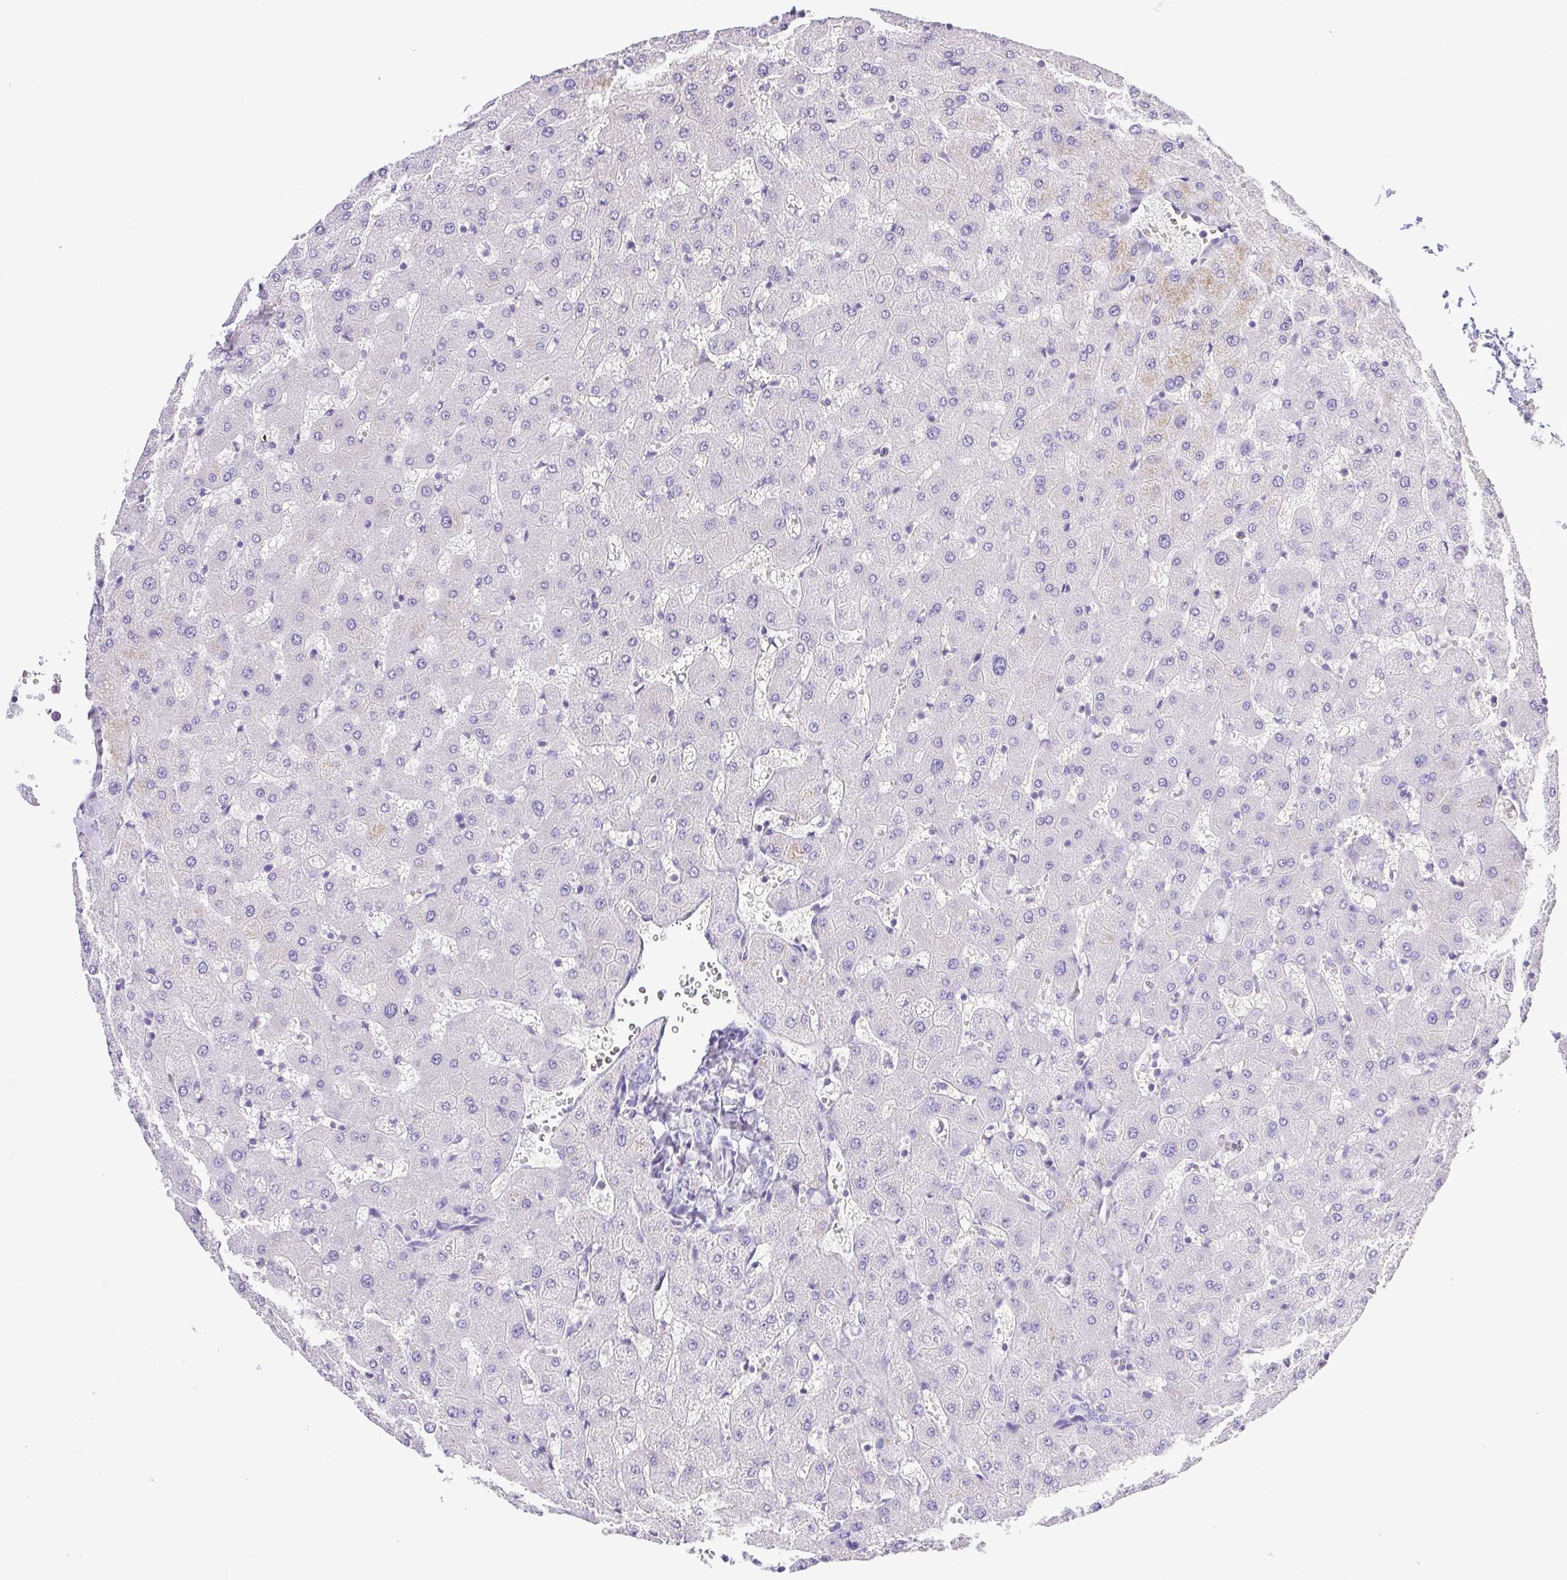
{"staining": {"intensity": "negative", "quantity": "none", "location": "none"}, "tissue": "liver", "cell_type": "Cholangiocytes", "image_type": "normal", "snomed": [{"axis": "morphology", "description": "Normal tissue, NOS"}, {"axis": "topography", "description": "Liver"}], "caption": "Benign liver was stained to show a protein in brown. There is no significant positivity in cholangiocytes. The staining was performed using DAB to visualize the protein expression in brown, while the nuclei were stained in blue with hematoxylin (Magnification: 20x).", "gene": "SYNPR", "patient": {"sex": "female", "age": 63}}